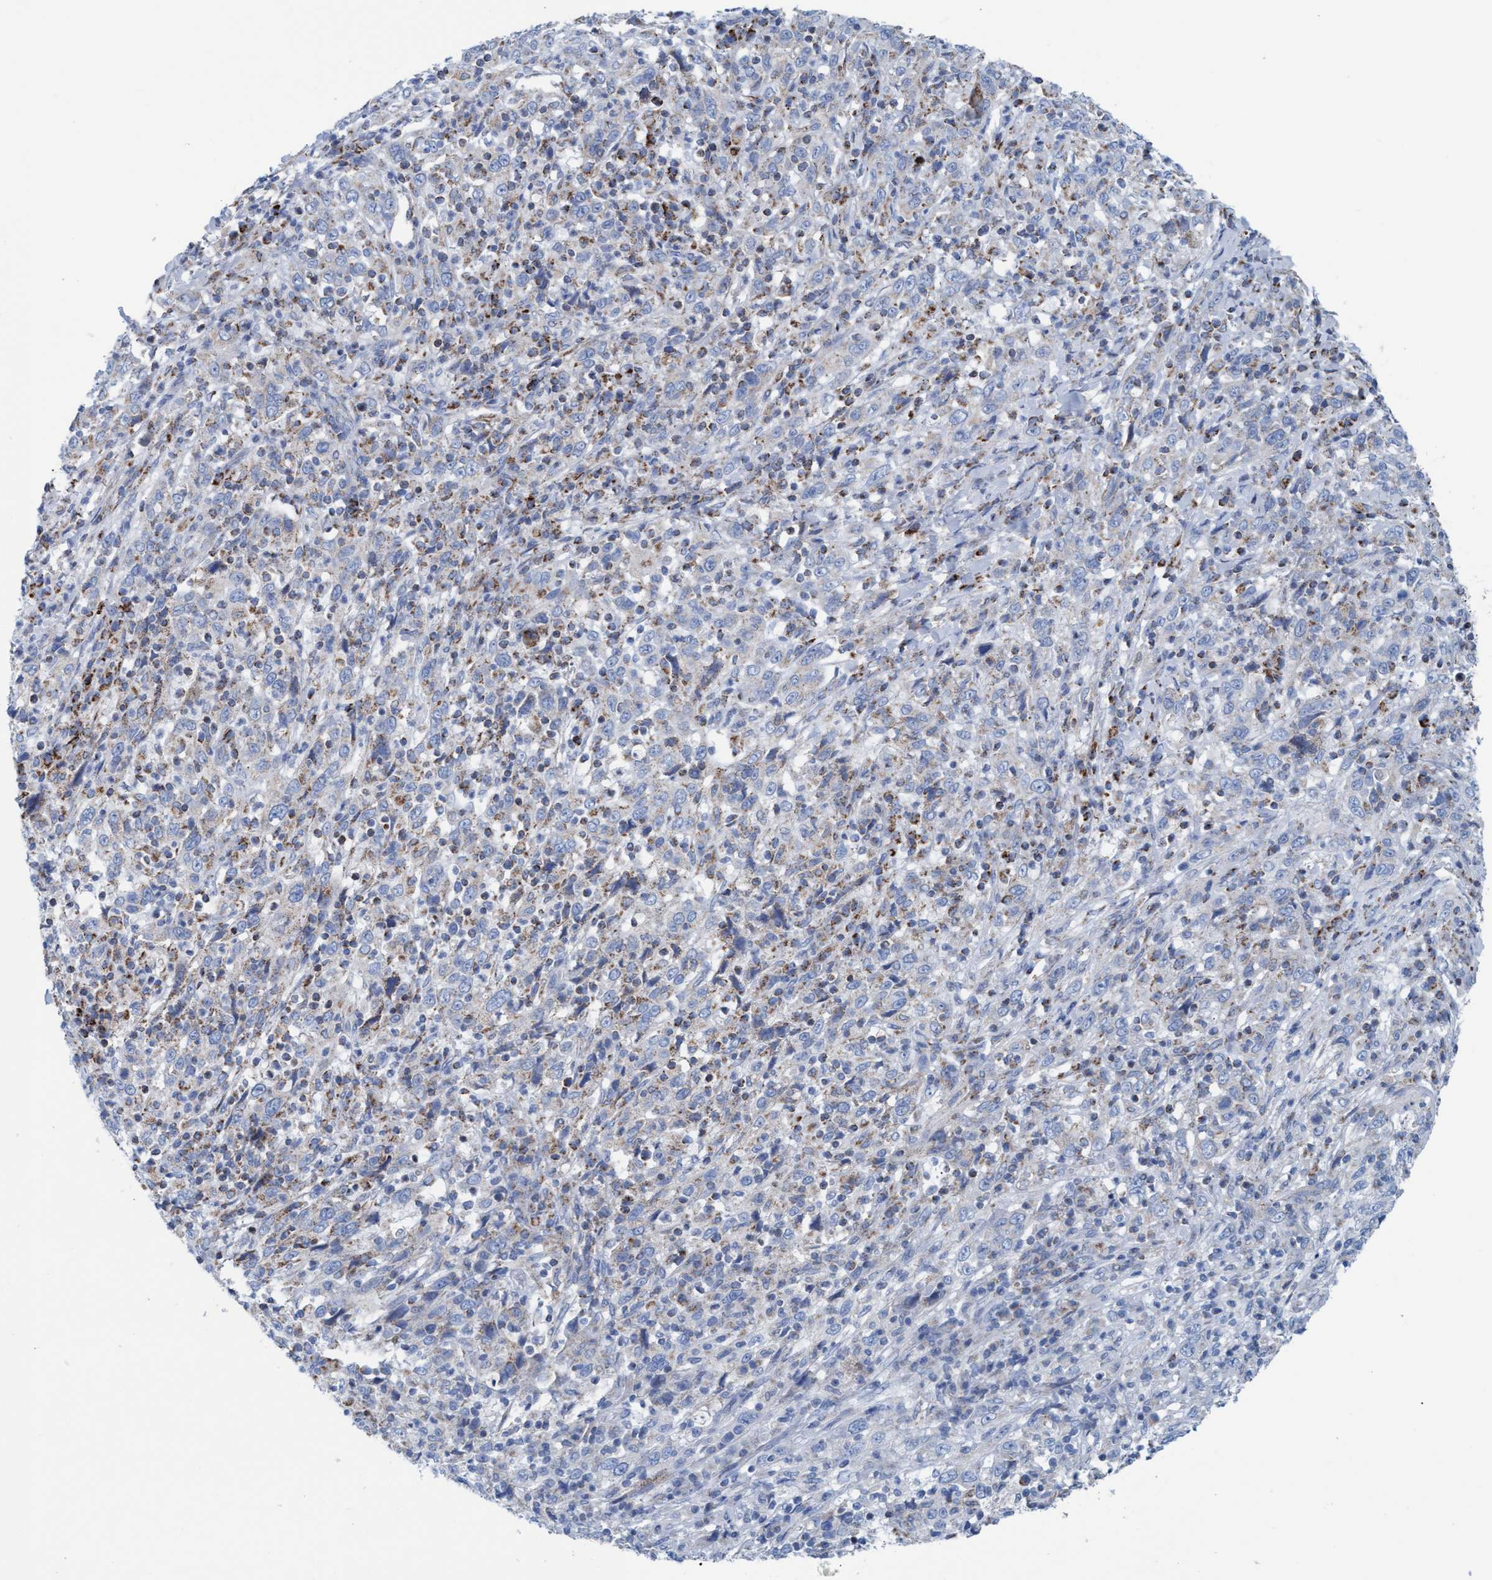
{"staining": {"intensity": "negative", "quantity": "none", "location": "none"}, "tissue": "cervical cancer", "cell_type": "Tumor cells", "image_type": "cancer", "snomed": [{"axis": "morphology", "description": "Squamous cell carcinoma, NOS"}, {"axis": "topography", "description": "Cervix"}], "caption": "Protein analysis of squamous cell carcinoma (cervical) shows no significant staining in tumor cells.", "gene": "GGA3", "patient": {"sex": "female", "age": 46}}